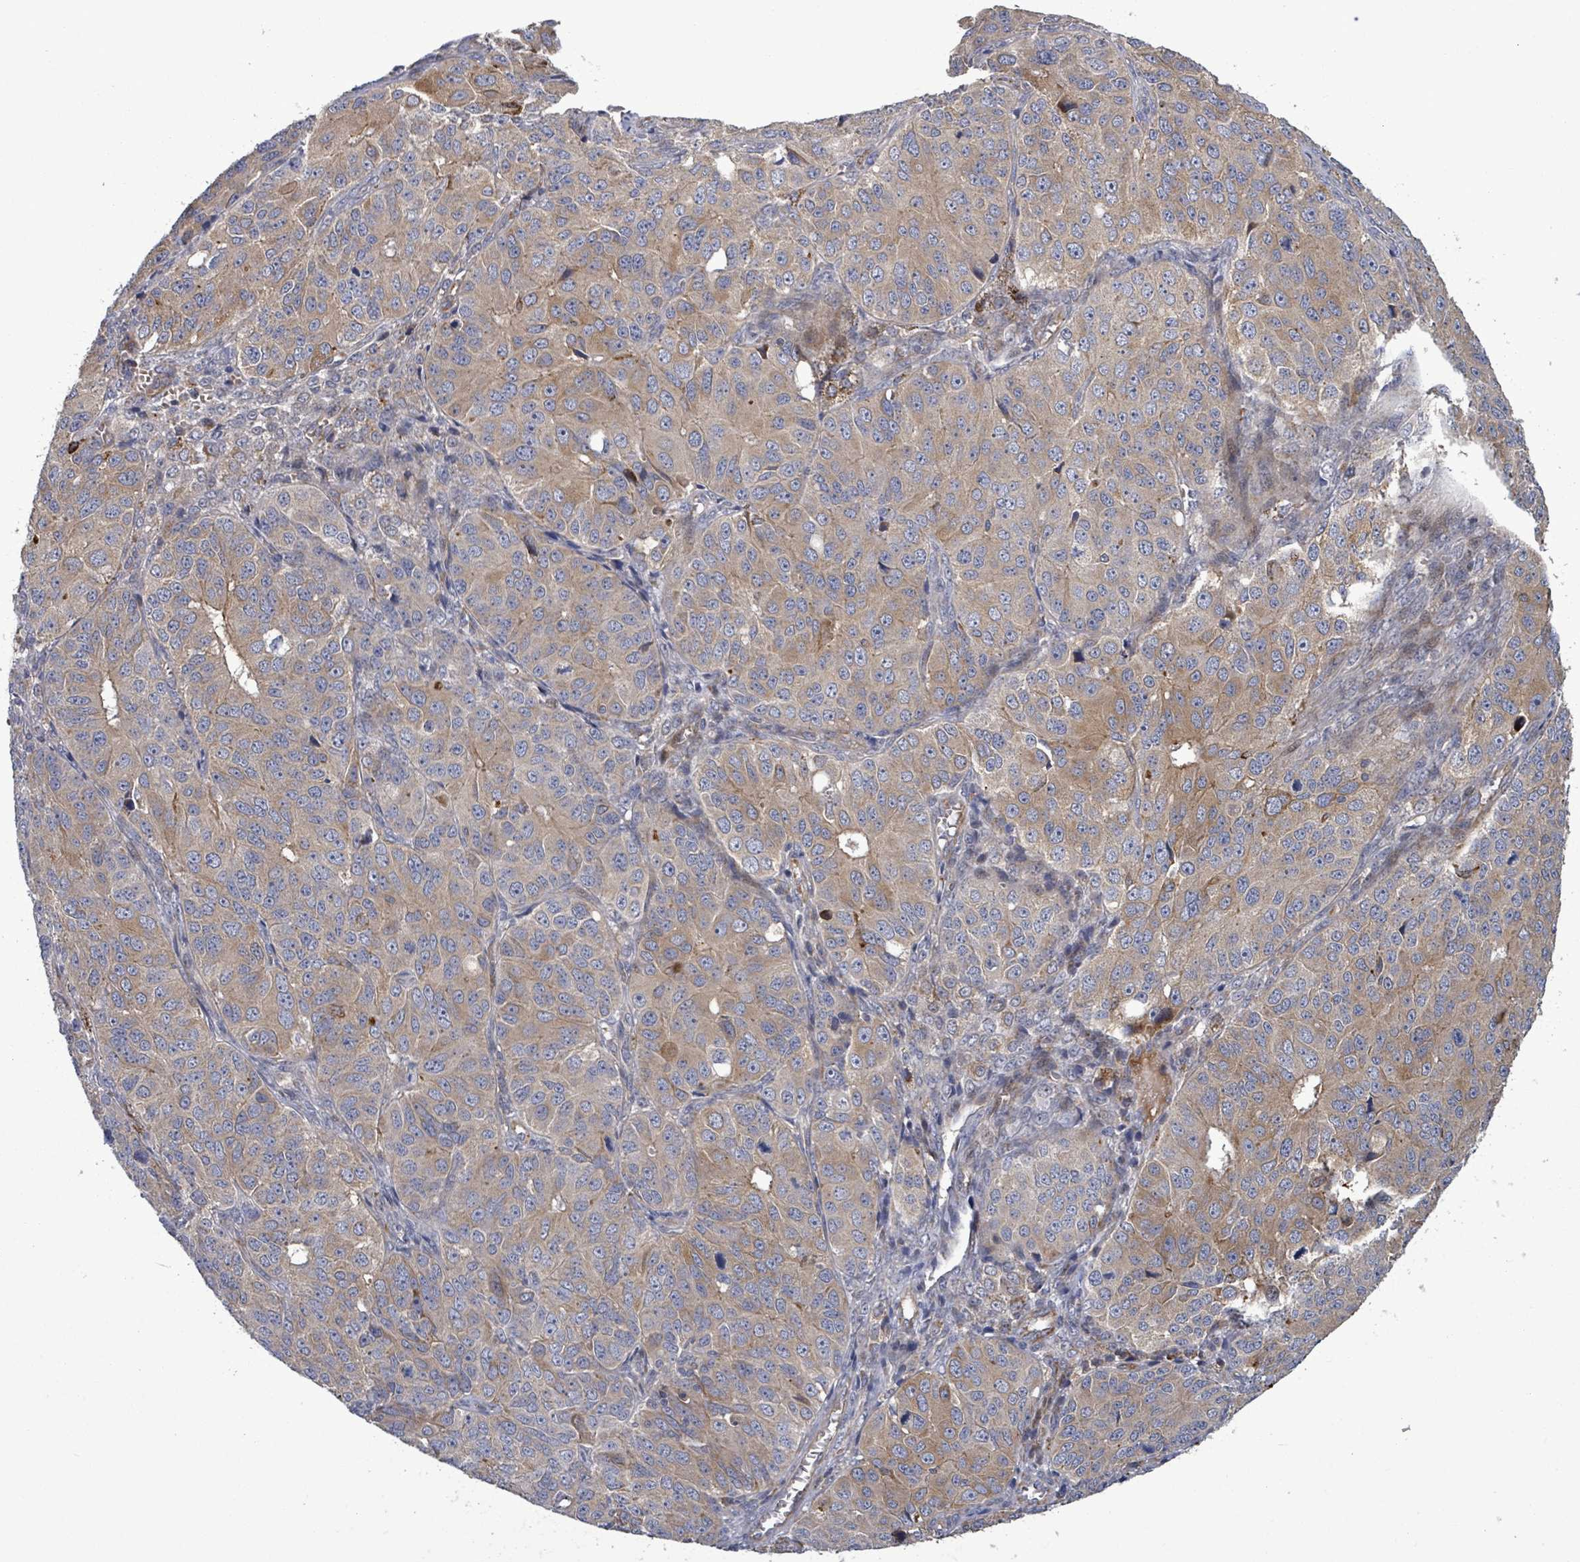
{"staining": {"intensity": "moderate", "quantity": "25%-75%", "location": "cytoplasmic/membranous"}, "tissue": "ovarian cancer", "cell_type": "Tumor cells", "image_type": "cancer", "snomed": [{"axis": "morphology", "description": "Carcinoma, endometroid"}, {"axis": "topography", "description": "Ovary"}], "caption": "Human ovarian cancer stained with a brown dye reveals moderate cytoplasmic/membranous positive positivity in about 25%-75% of tumor cells.", "gene": "DIPK2A", "patient": {"sex": "female", "age": 51}}